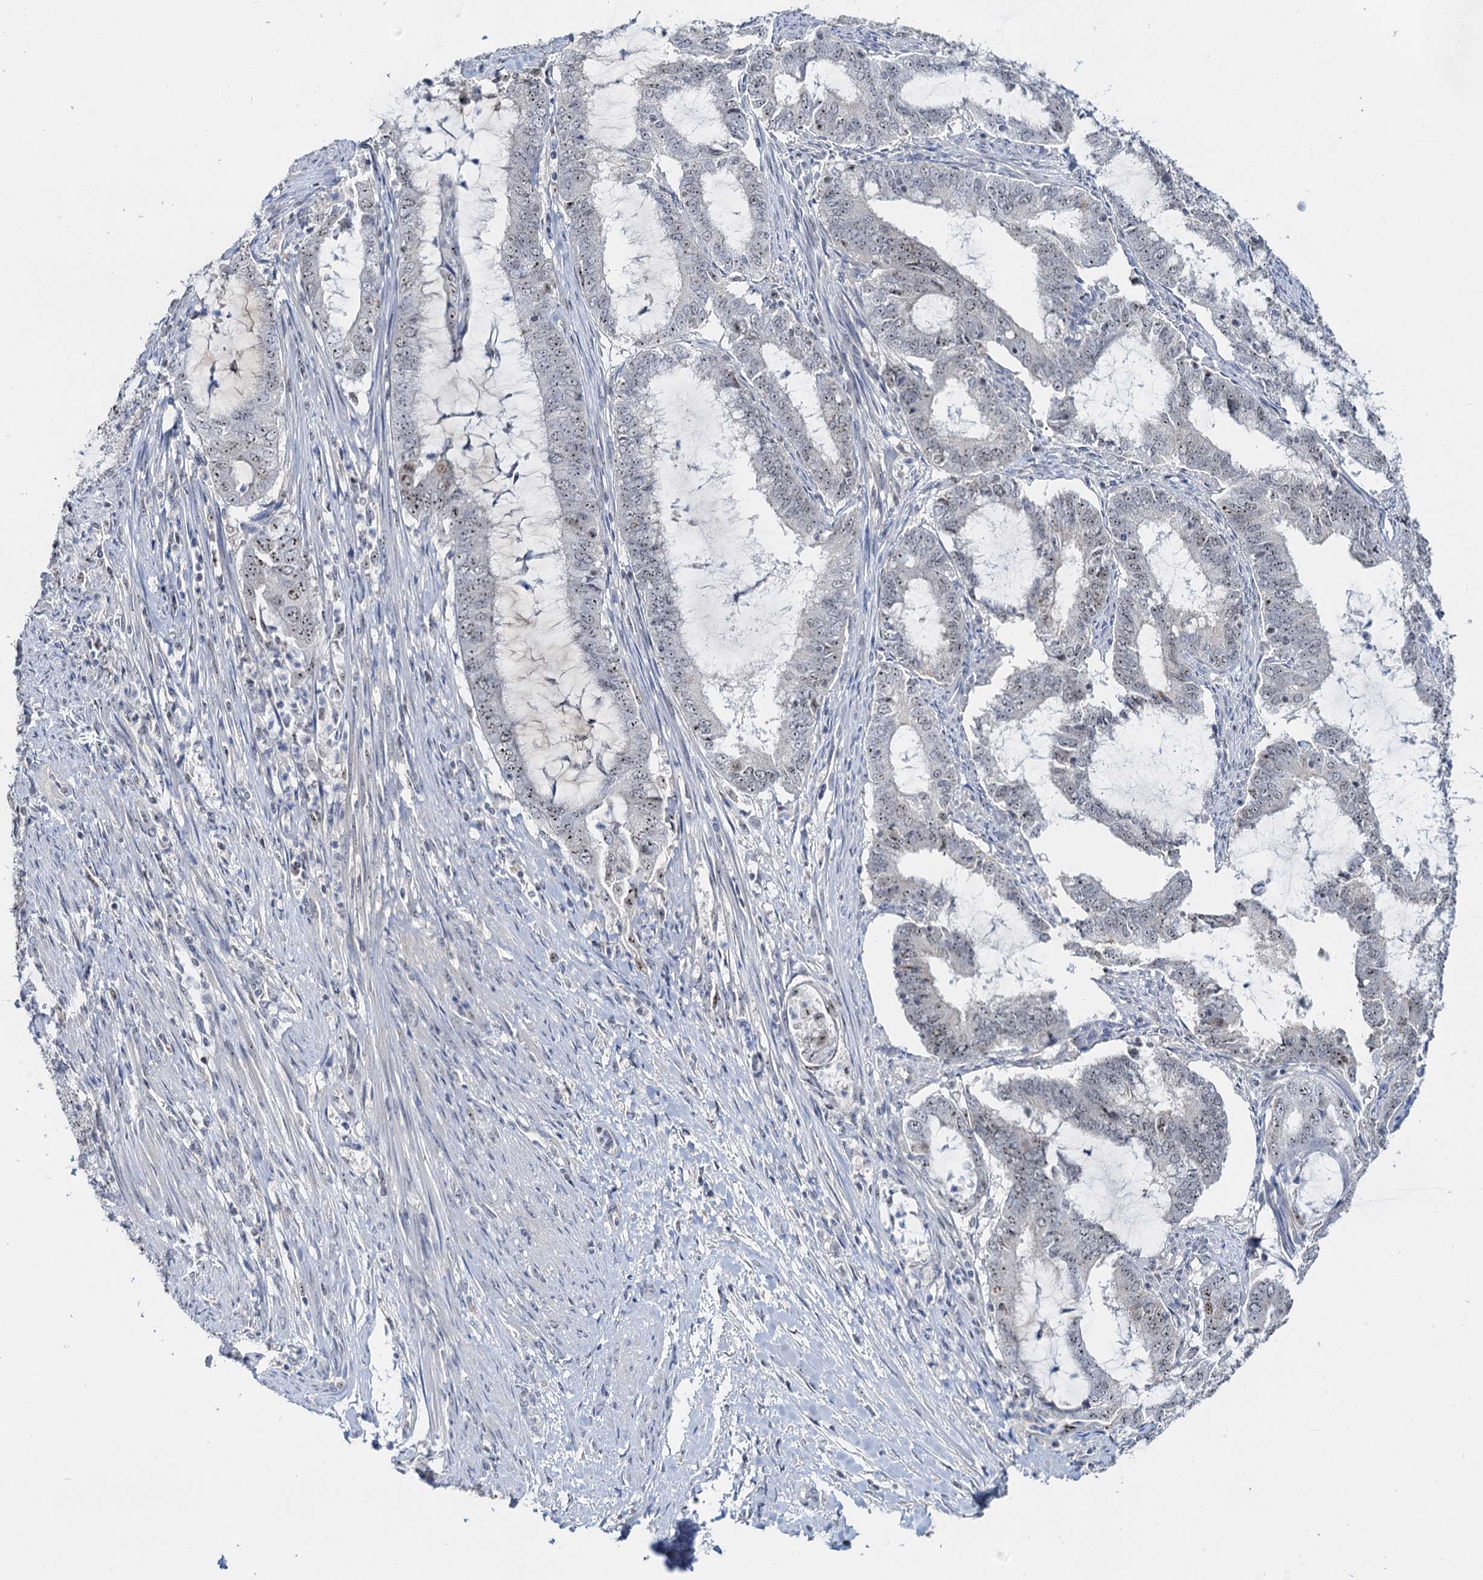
{"staining": {"intensity": "weak", "quantity": "25%-75%", "location": "nuclear"}, "tissue": "endometrial cancer", "cell_type": "Tumor cells", "image_type": "cancer", "snomed": [{"axis": "morphology", "description": "Adenocarcinoma, NOS"}, {"axis": "topography", "description": "Endometrium"}], "caption": "Weak nuclear expression is identified in approximately 25%-75% of tumor cells in endometrial cancer (adenocarcinoma). The staining was performed using DAB (3,3'-diaminobenzidine), with brown indicating positive protein expression. Nuclei are stained blue with hematoxylin.", "gene": "NOP2", "patient": {"sex": "female", "age": 51}}